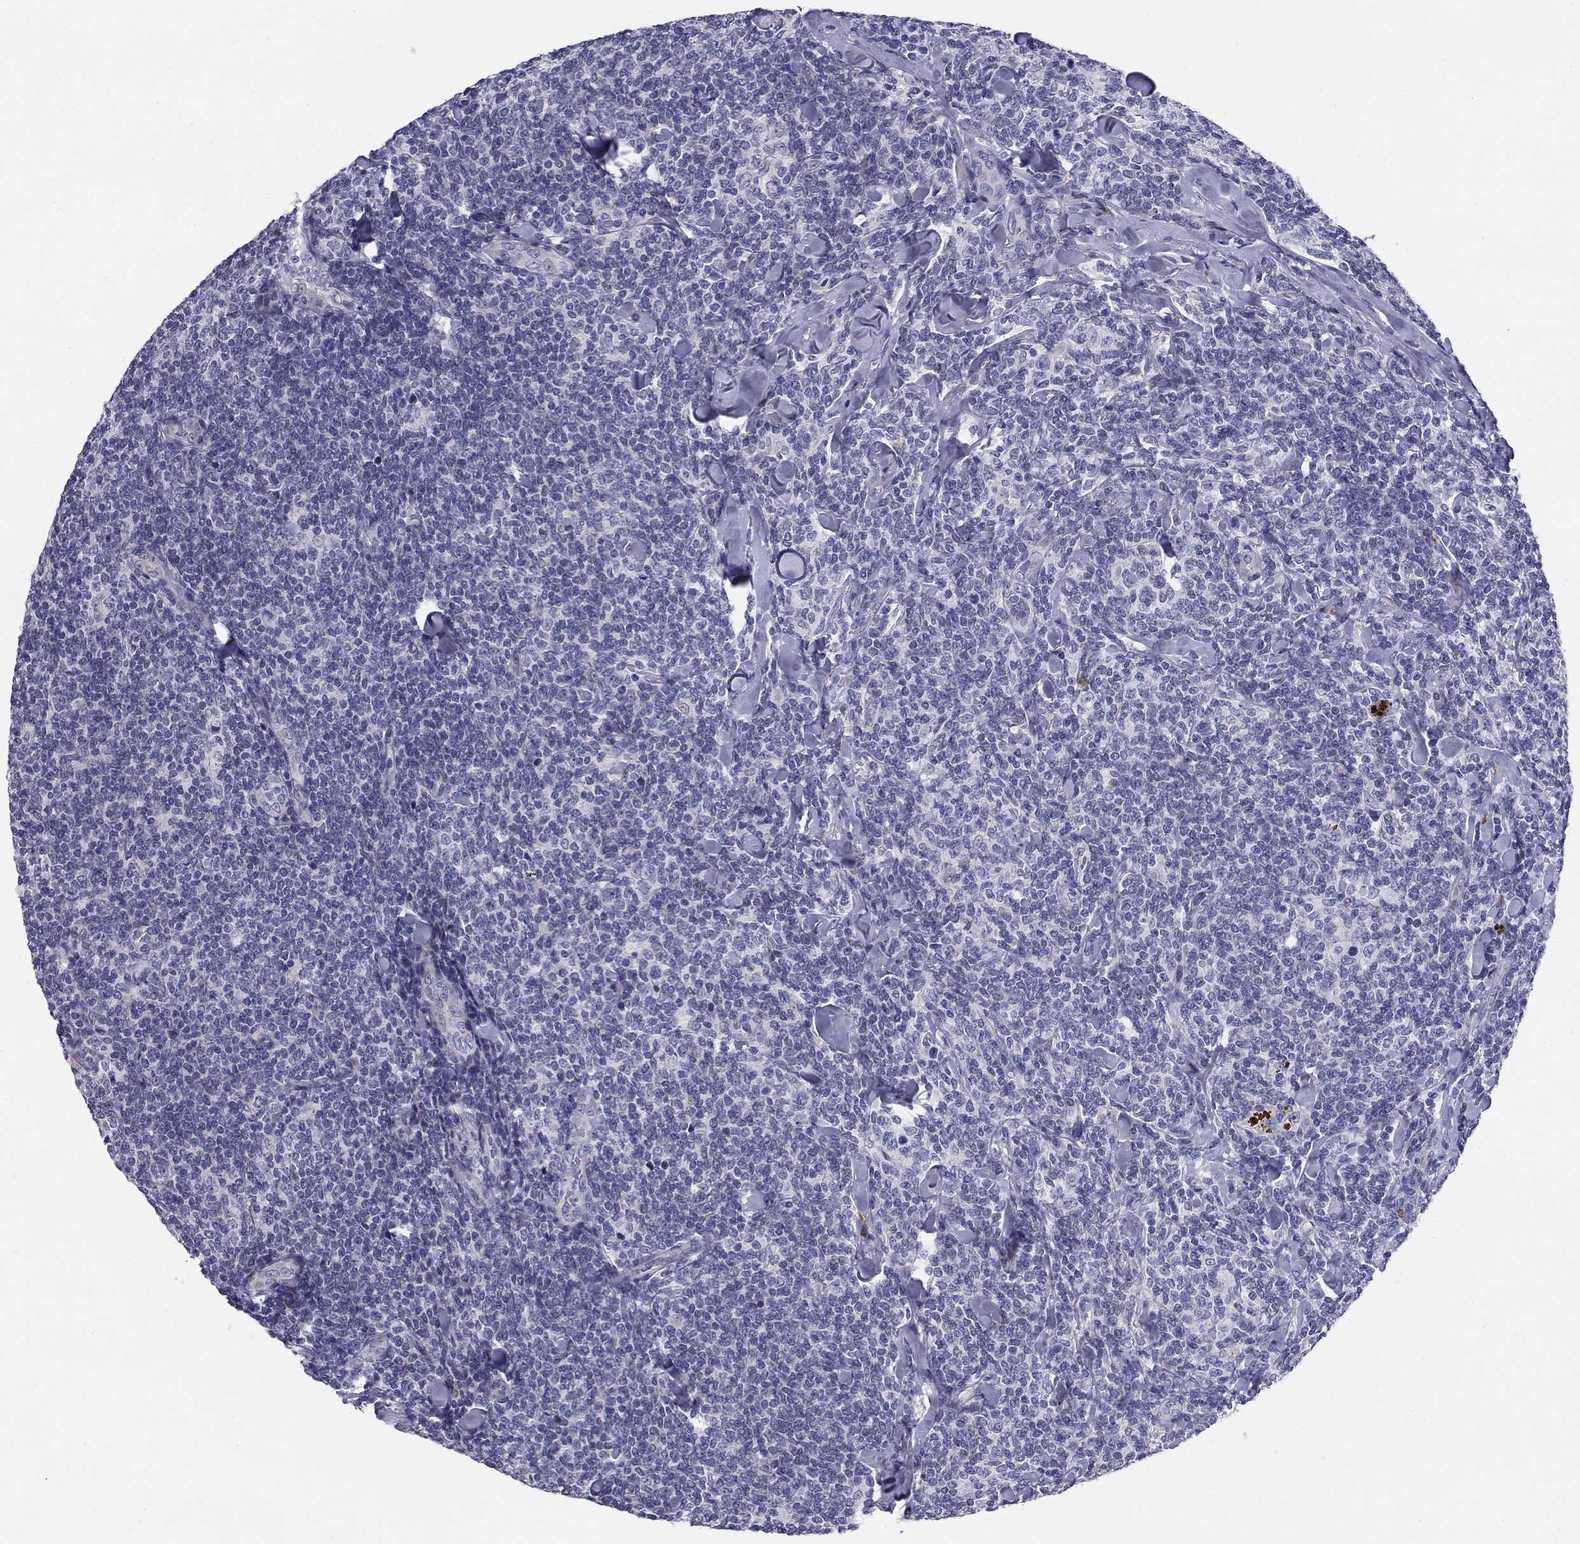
{"staining": {"intensity": "negative", "quantity": "none", "location": "none"}, "tissue": "lymphoma", "cell_type": "Tumor cells", "image_type": "cancer", "snomed": [{"axis": "morphology", "description": "Malignant lymphoma, non-Hodgkin's type, Low grade"}, {"axis": "topography", "description": "Lymph node"}], "caption": "DAB immunohistochemical staining of human malignant lymphoma, non-Hodgkin's type (low-grade) demonstrates no significant expression in tumor cells. Brightfield microscopy of IHC stained with DAB (3,3'-diaminobenzidine) (brown) and hematoxylin (blue), captured at high magnification.", "gene": "C8orf88", "patient": {"sex": "female", "age": 56}}